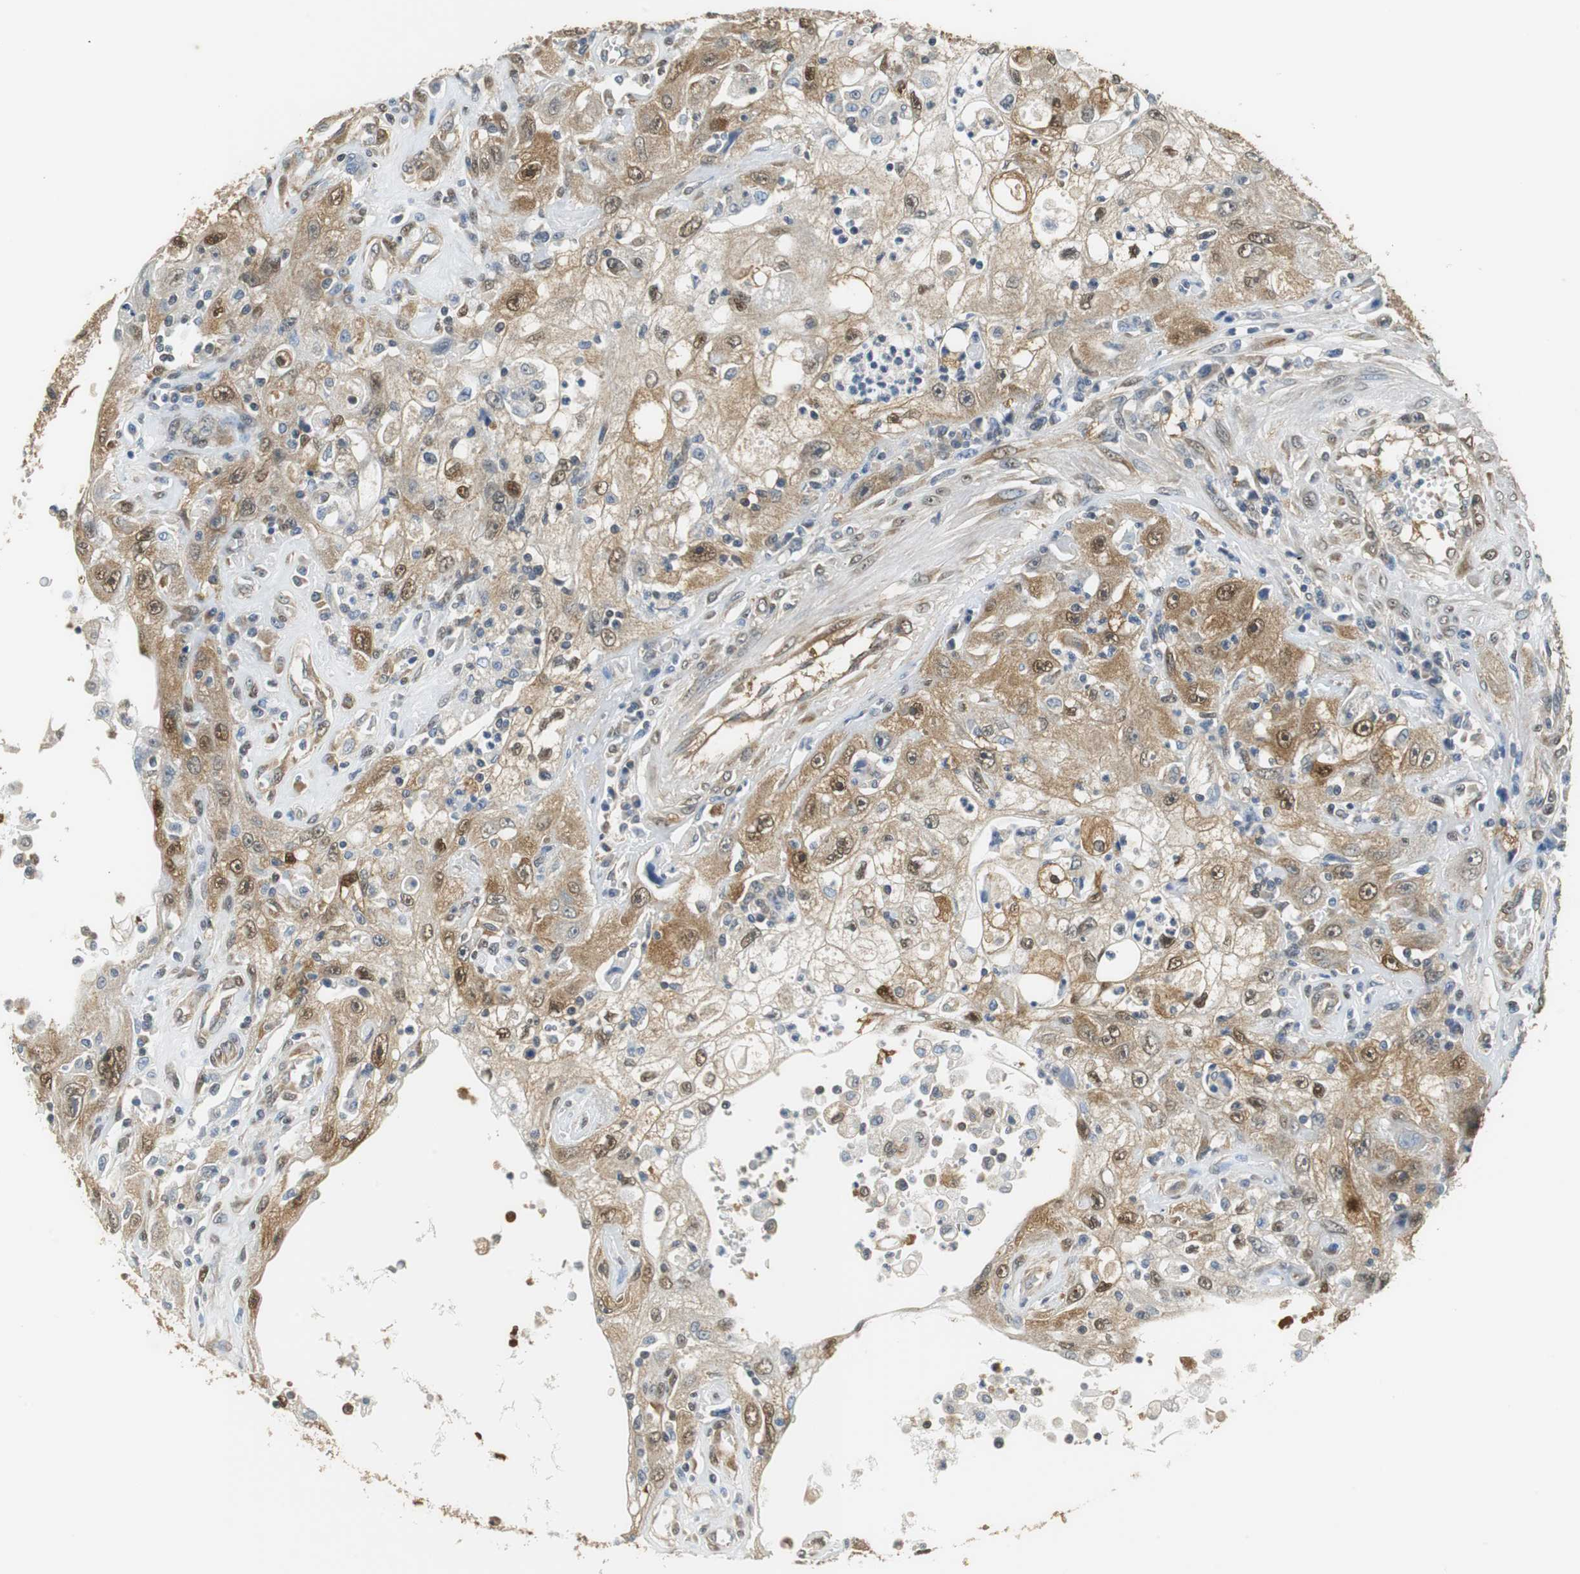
{"staining": {"intensity": "moderate", "quantity": ">75%", "location": "cytoplasmic/membranous,nuclear"}, "tissue": "skin cancer", "cell_type": "Tumor cells", "image_type": "cancer", "snomed": [{"axis": "morphology", "description": "Squamous cell carcinoma, NOS"}, {"axis": "topography", "description": "Skin"}], "caption": "Skin cancer (squamous cell carcinoma) stained for a protein (brown) exhibits moderate cytoplasmic/membranous and nuclear positive expression in about >75% of tumor cells.", "gene": "UBQLN2", "patient": {"sex": "male", "age": 75}}